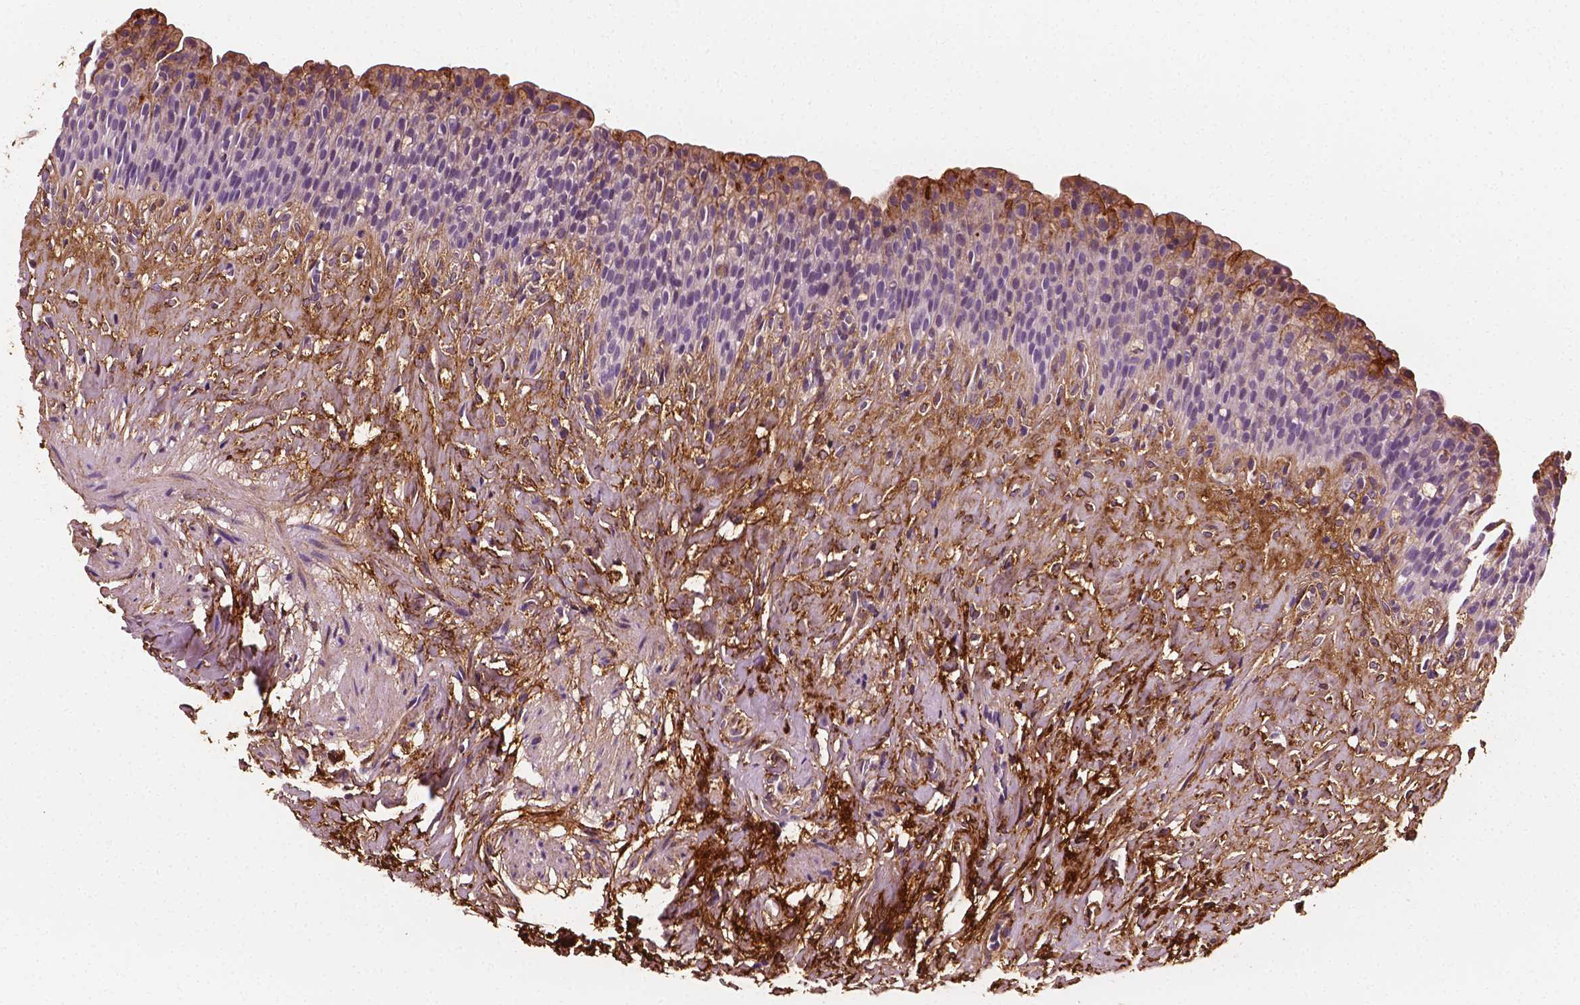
{"staining": {"intensity": "moderate", "quantity": "<25%", "location": "cytoplasmic/membranous"}, "tissue": "urinary bladder", "cell_type": "Urothelial cells", "image_type": "normal", "snomed": [{"axis": "morphology", "description": "Normal tissue, NOS"}, {"axis": "topography", "description": "Urinary bladder"}, {"axis": "topography", "description": "Prostate"}], "caption": "A high-resolution histopathology image shows IHC staining of unremarkable urinary bladder, which exhibits moderate cytoplasmic/membranous expression in about <25% of urothelial cells. (DAB IHC, brown staining for protein, blue staining for nuclei).", "gene": "FBLN1", "patient": {"sex": "male", "age": 76}}